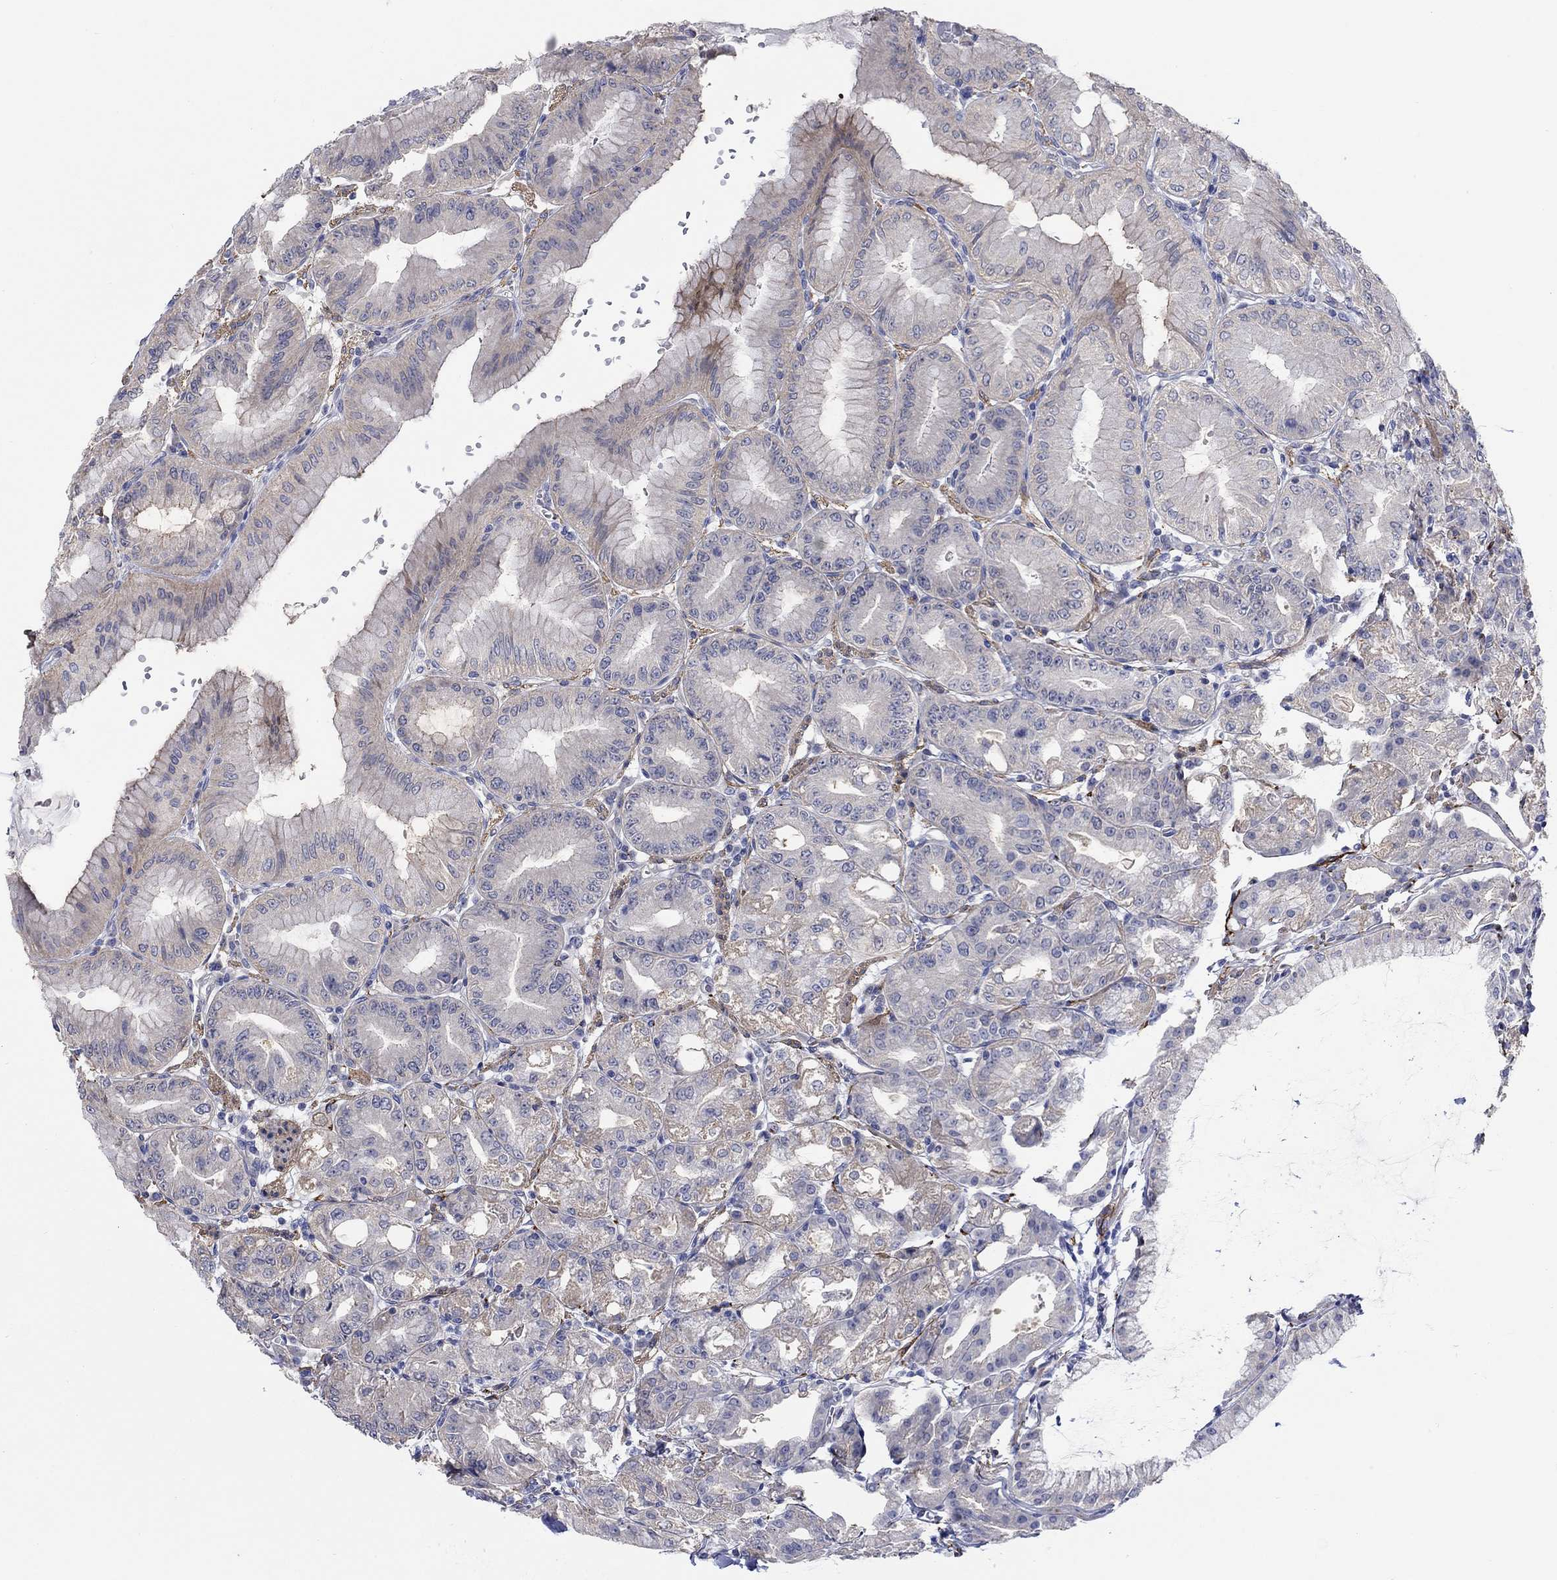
{"staining": {"intensity": "moderate", "quantity": "<25%", "location": "cytoplasmic/membranous"}, "tissue": "stomach", "cell_type": "Glandular cells", "image_type": "normal", "snomed": [{"axis": "morphology", "description": "Normal tissue, NOS"}, {"axis": "topography", "description": "Stomach"}], "caption": "An image of stomach stained for a protein shows moderate cytoplasmic/membranous brown staining in glandular cells. The protein of interest is shown in brown color, while the nuclei are stained blue.", "gene": "SCN7A", "patient": {"sex": "male", "age": 71}}